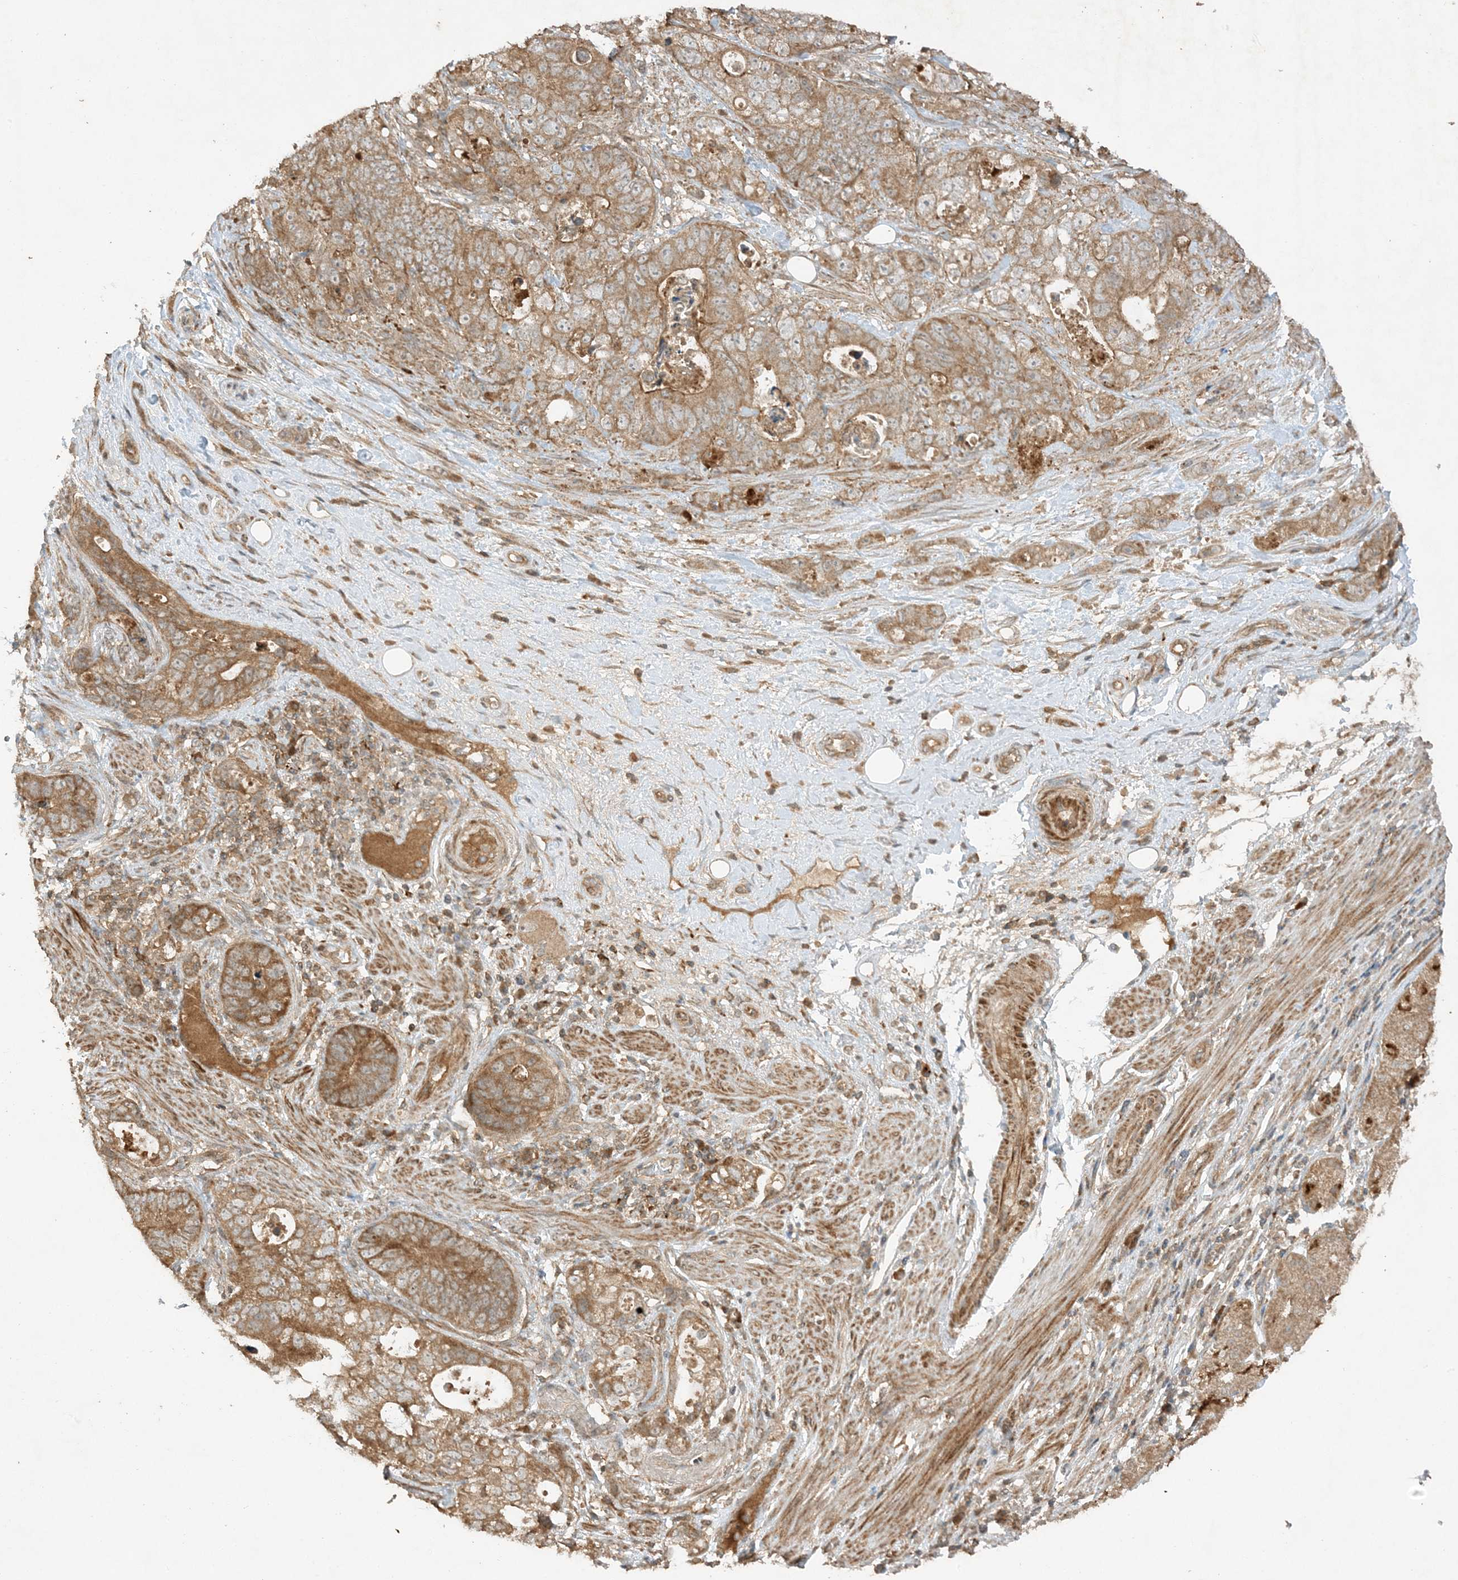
{"staining": {"intensity": "moderate", "quantity": ">75%", "location": "cytoplasmic/membranous"}, "tissue": "stomach cancer", "cell_type": "Tumor cells", "image_type": "cancer", "snomed": [{"axis": "morphology", "description": "Normal tissue, NOS"}, {"axis": "morphology", "description": "Adenocarcinoma, NOS"}, {"axis": "topography", "description": "Stomach"}], "caption": "Moderate cytoplasmic/membranous expression for a protein is present in about >75% of tumor cells of stomach cancer (adenocarcinoma) using IHC.", "gene": "XRN1", "patient": {"sex": "female", "age": 89}}